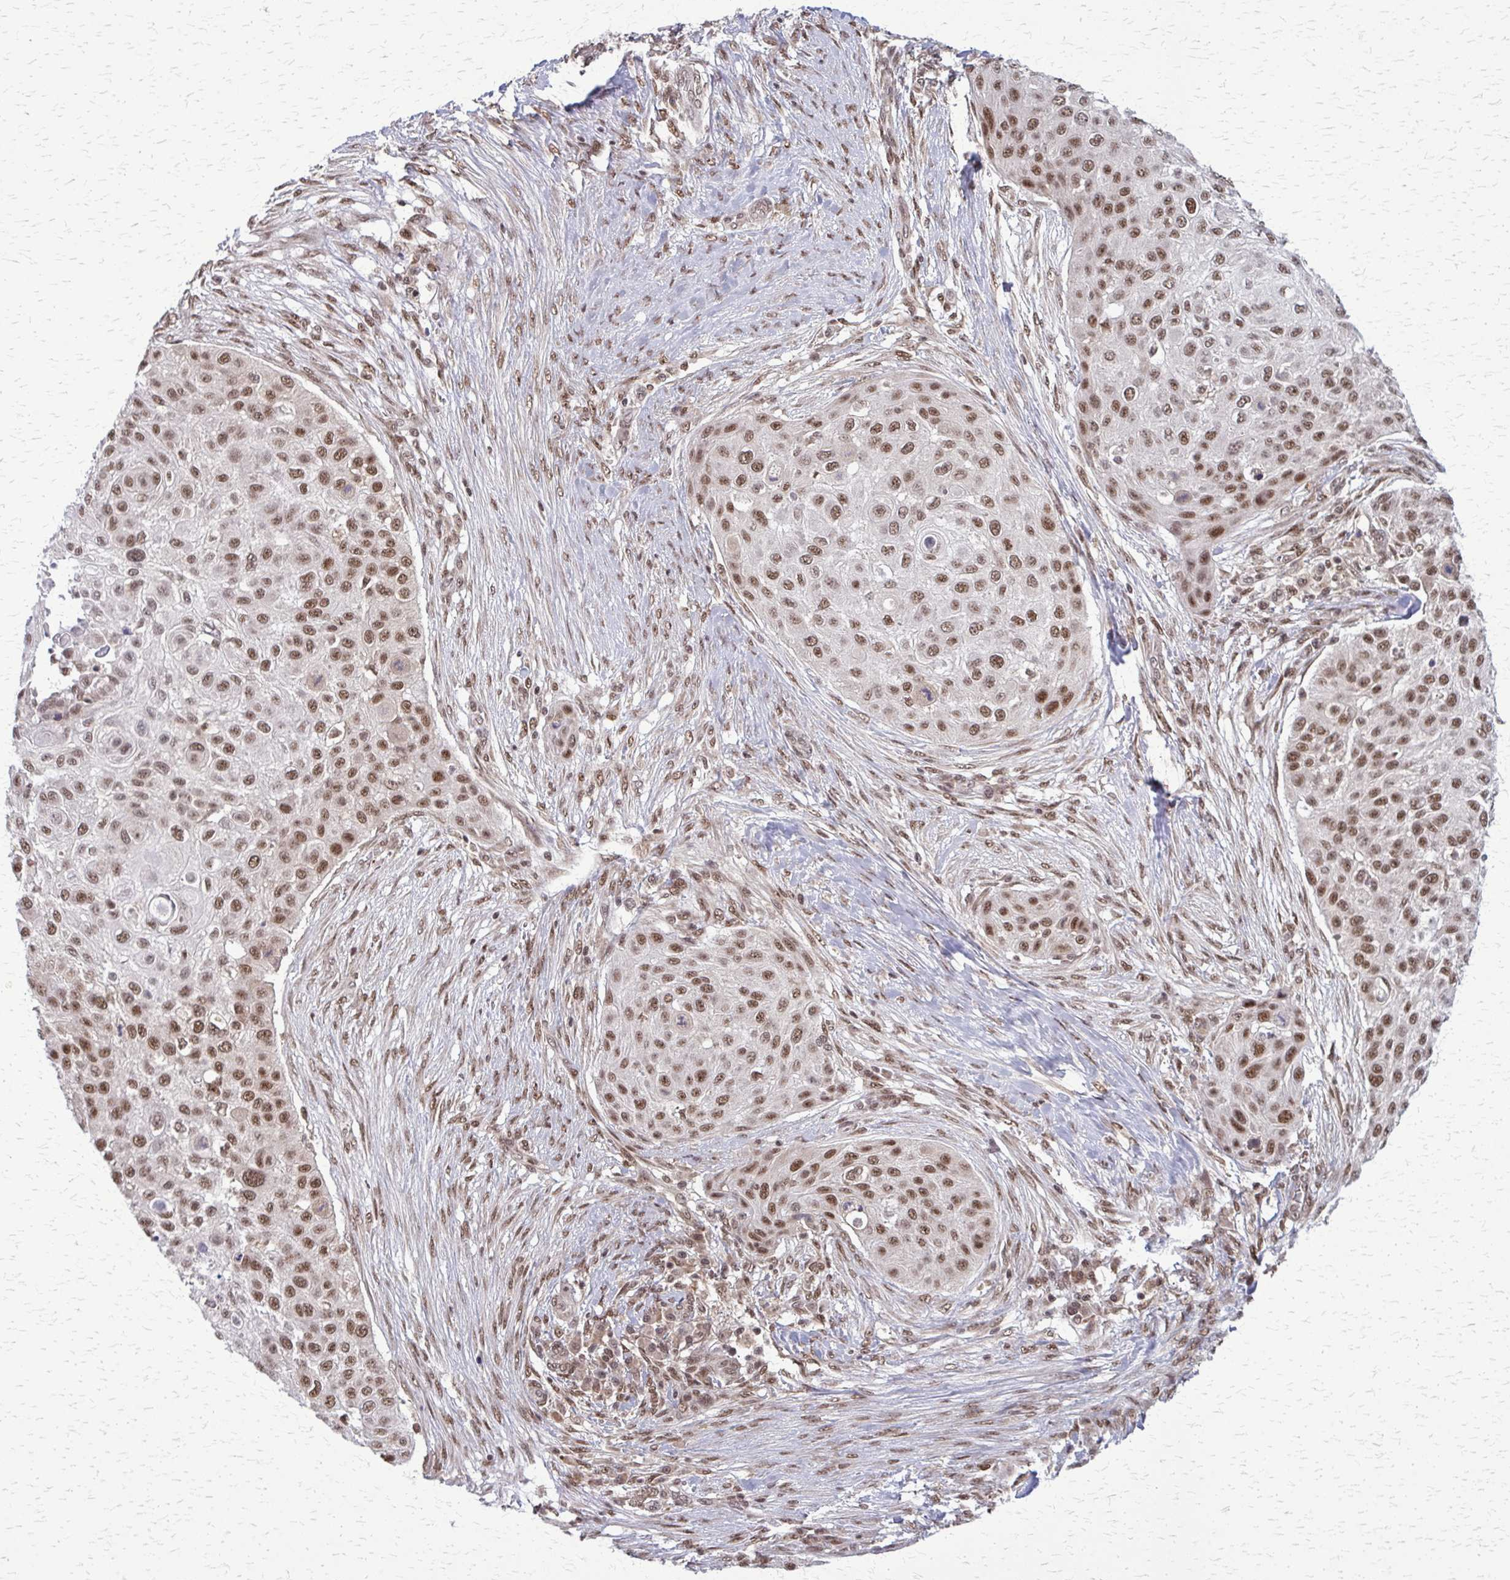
{"staining": {"intensity": "moderate", "quantity": ">75%", "location": "nuclear"}, "tissue": "skin cancer", "cell_type": "Tumor cells", "image_type": "cancer", "snomed": [{"axis": "morphology", "description": "Squamous cell carcinoma, NOS"}, {"axis": "topography", "description": "Skin"}], "caption": "This is an image of immunohistochemistry (IHC) staining of skin cancer (squamous cell carcinoma), which shows moderate staining in the nuclear of tumor cells.", "gene": "HDAC3", "patient": {"sex": "female", "age": 87}}